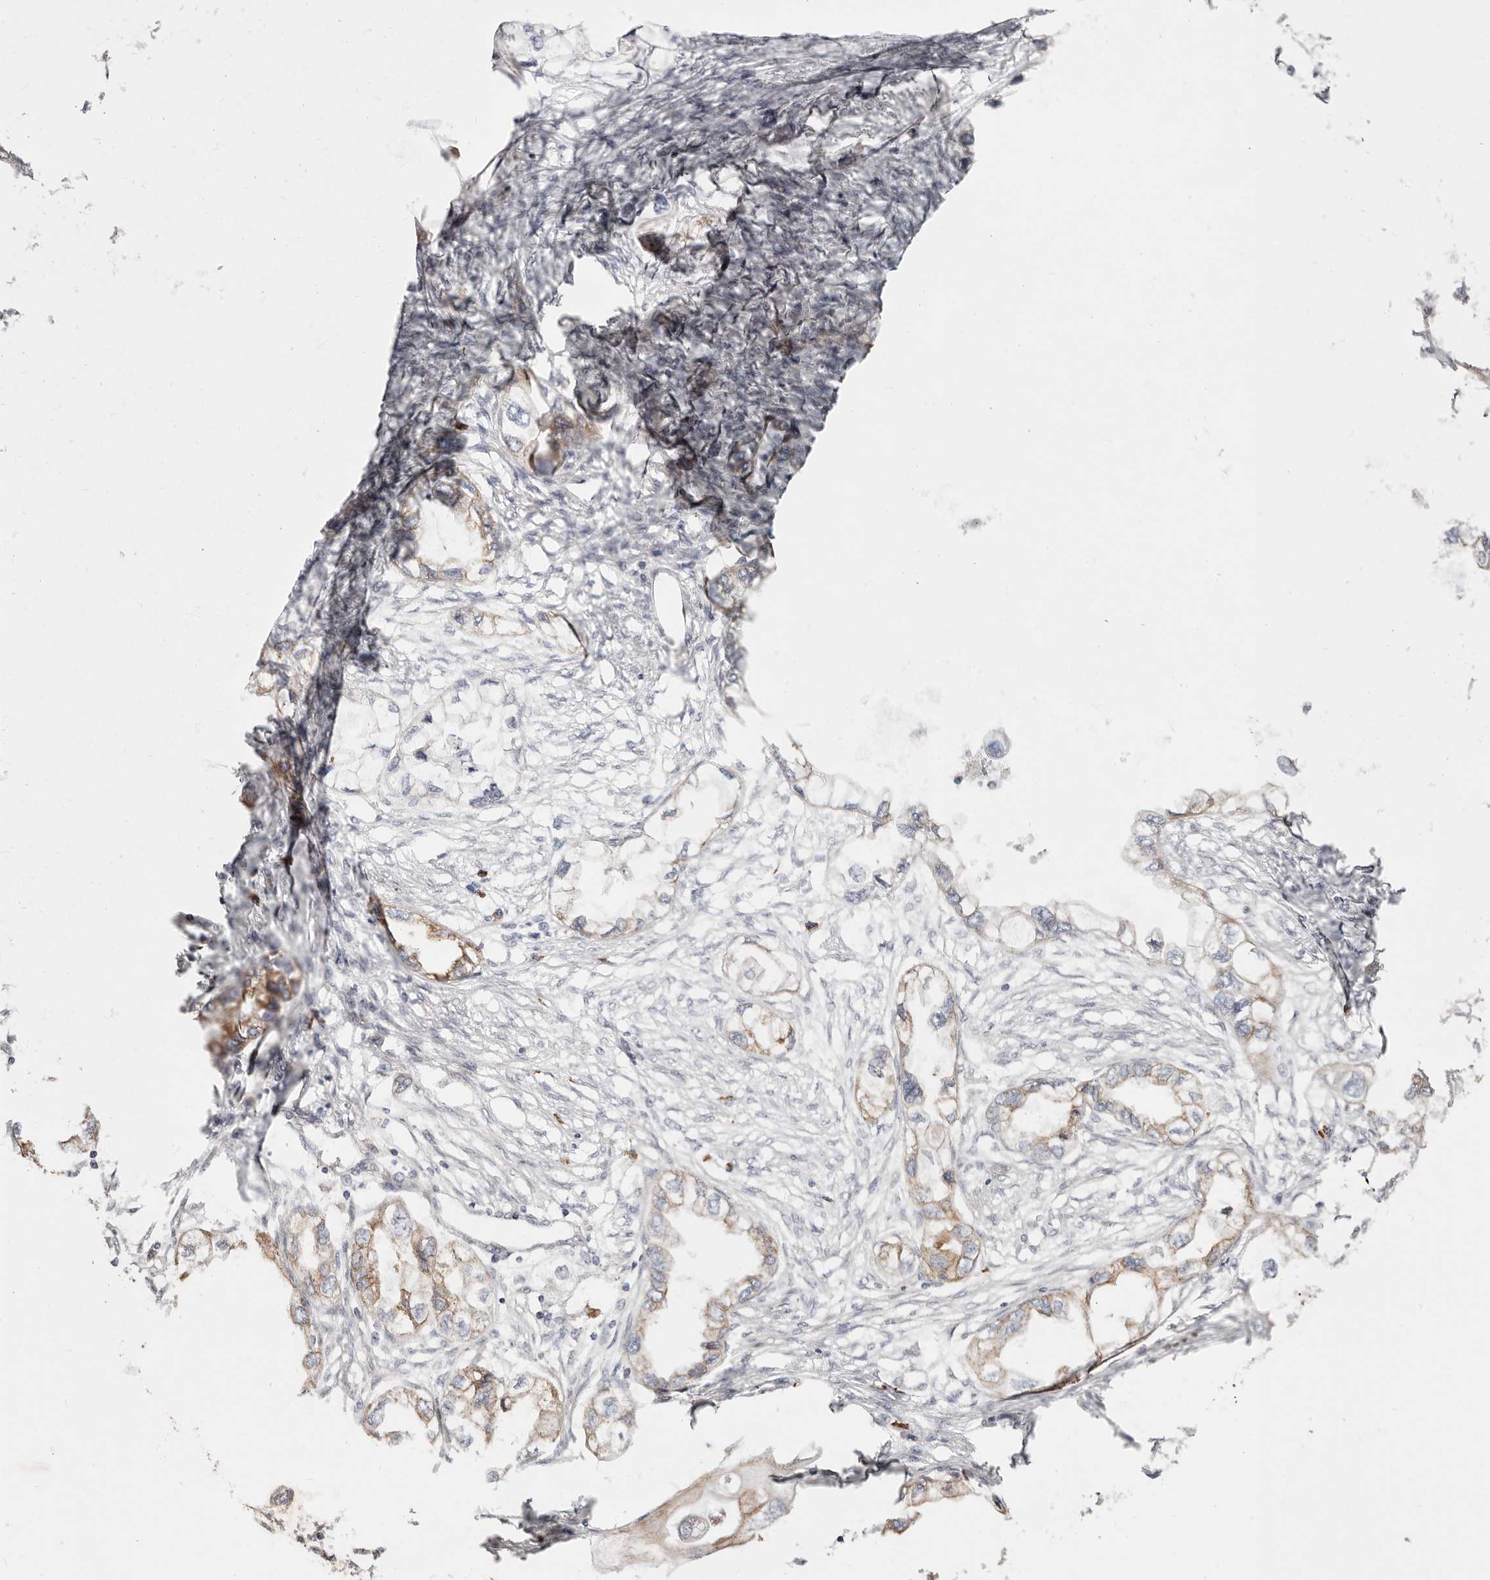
{"staining": {"intensity": "weak", "quantity": ">75%", "location": "cytoplasmic/membranous"}, "tissue": "endometrial cancer", "cell_type": "Tumor cells", "image_type": "cancer", "snomed": [{"axis": "morphology", "description": "Adenocarcinoma, NOS"}, {"axis": "morphology", "description": "Adenocarcinoma, metastatic, NOS"}, {"axis": "topography", "description": "Adipose tissue"}, {"axis": "topography", "description": "Endometrium"}], "caption": "Immunohistochemistry (IHC) image of endometrial metastatic adenocarcinoma stained for a protein (brown), which reveals low levels of weak cytoplasmic/membranous expression in approximately >75% of tumor cells.", "gene": "CTNNB1", "patient": {"sex": "female", "age": 67}}